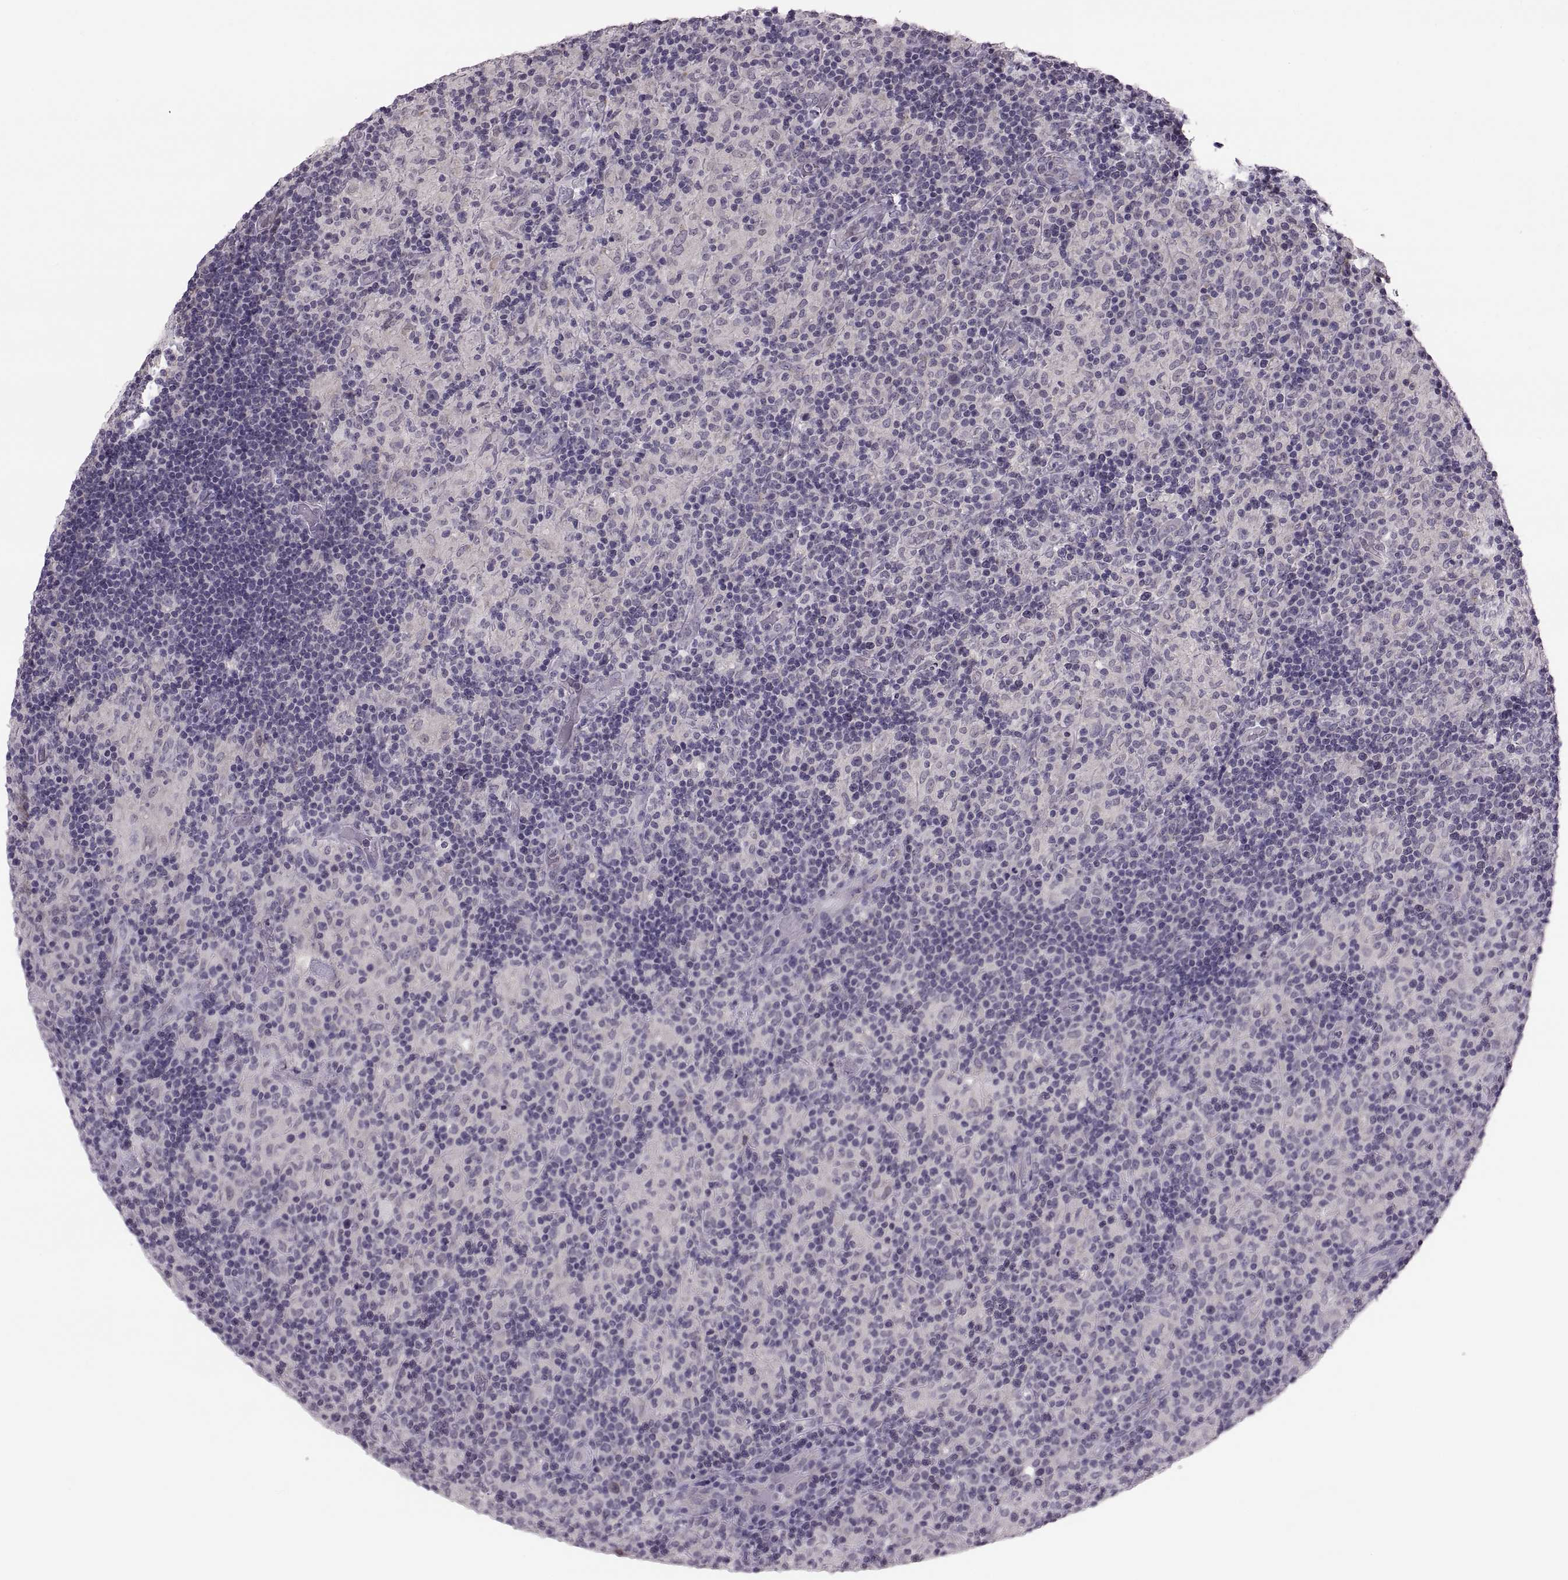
{"staining": {"intensity": "negative", "quantity": "none", "location": "none"}, "tissue": "lymphoma", "cell_type": "Tumor cells", "image_type": "cancer", "snomed": [{"axis": "morphology", "description": "Hodgkin's disease, NOS"}, {"axis": "topography", "description": "Lymph node"}], "caption": "Tumor cells are negative for protein expression in human Hodgkin's disease. (Stains: DAB (3,3'-diaminobenzidine) IHC with hematoxylin counter stain, Microscopy: brightfield microscopy at high magnification).", "gene": "ADH6", "patient": {"sex": "male", "age": 70}}